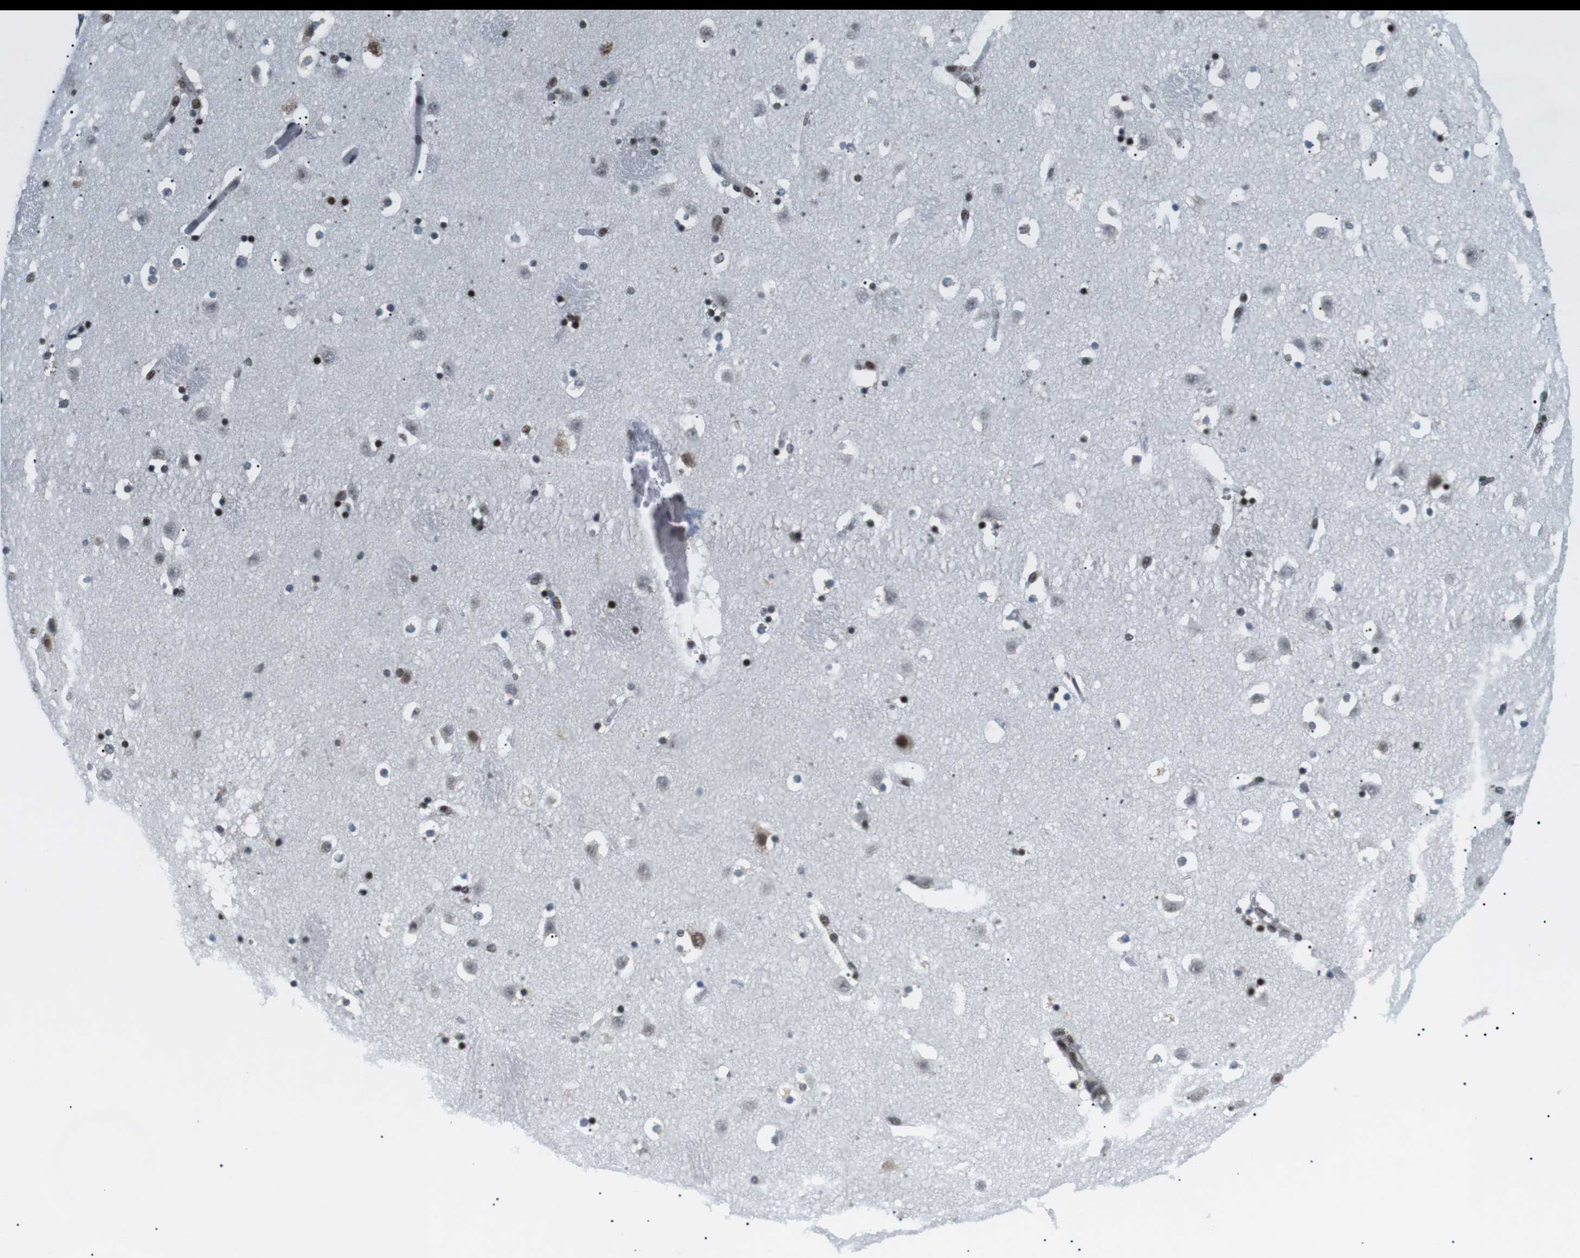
{"staining": {"intensity": "moderate", "quantity": "25%-75%", "location": "nuclear"}, "tissue": "caudate", "cell_type": "Glial cells", "image_type": "normal", "snomed": [{"axis": "morphology", "description": "Normal tissue, NOS"}, {"axis": "topography", "description": "Lateral ventricle wall"}], "caption": "Normal caudate reveals moderate nuclear expression in about 25%-75% of glial cells.", "gene": "CDC27", "patient": {"sex": "male", "age": 45}}